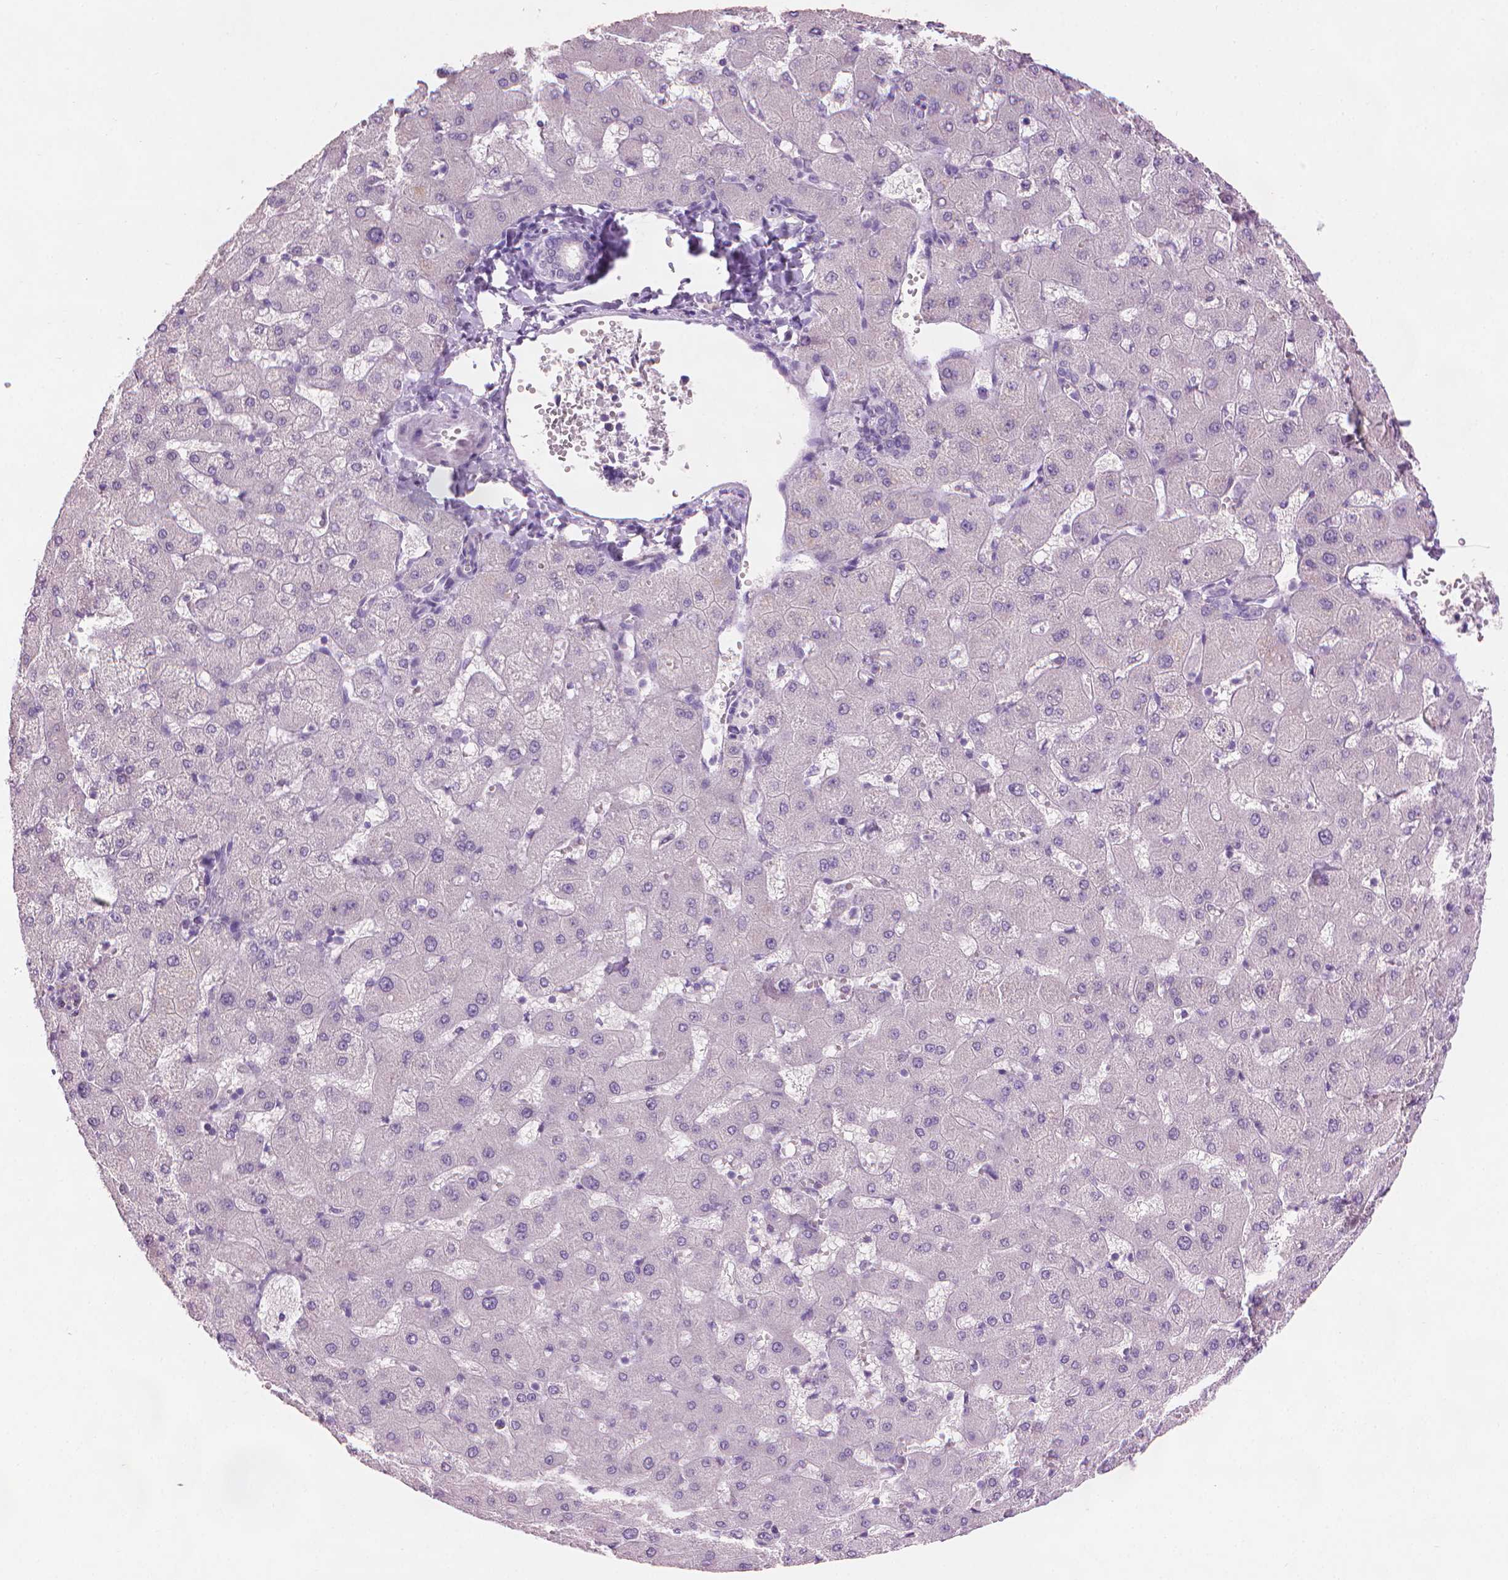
{"staining": {"intensity": "negative", "quantity": "none", "location": "none"}, "tissue": "liver", "cell_type": "Cholangiocytes", "image_type": "normal", "snomed": [{"axis": "morphology", "description": "Normal tissue, NOS"}, {"axis": "topography", "description": "Liver"}], "caption": "IHC photomicrograph of benign liver stained for a protein (brown), which demonstrates no expression in cholangiocytes.", "gene": "MLANA", "patient": {"sex": "female", "age": 63}}